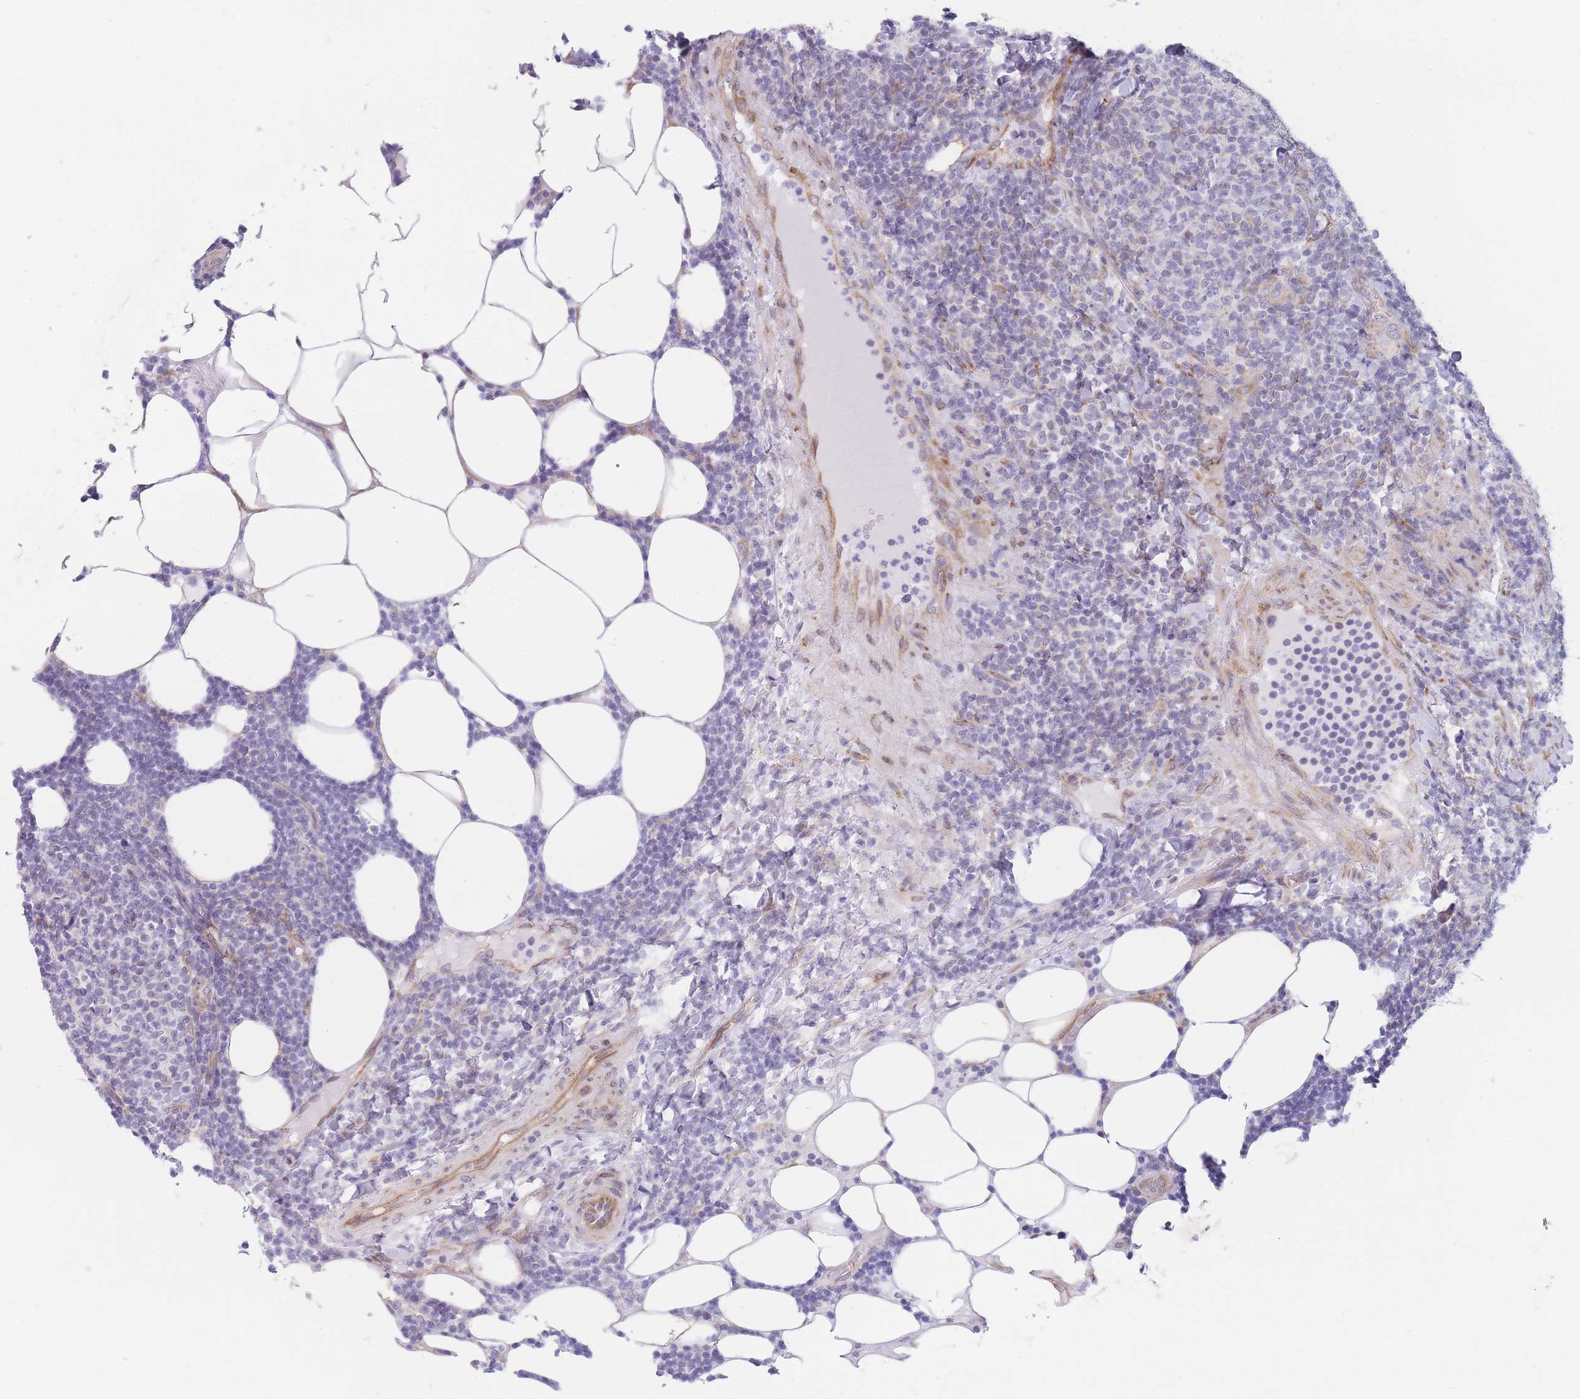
{"staining": {"intensity": "negative", "quantity": "none", "location": "none"}, "tissue": "lymphoma", "cell_type": "Tumor cells", "image_type": "cancer", "snomed": [{"axis": "morphology", "description": "Malignant lymphoma, non-Hodgkin's type, Low grade"}, {"axis": "topography", "description": "Lymph node"}], "caption": "This is a micrograph of immunohistochemistry staining of malignant lymphoma, non-Hodgkin's type (low-grade), which shows no staining in tumor cells.", "gene": "AK9", "patient": {"sex": "male", "age": 66}}